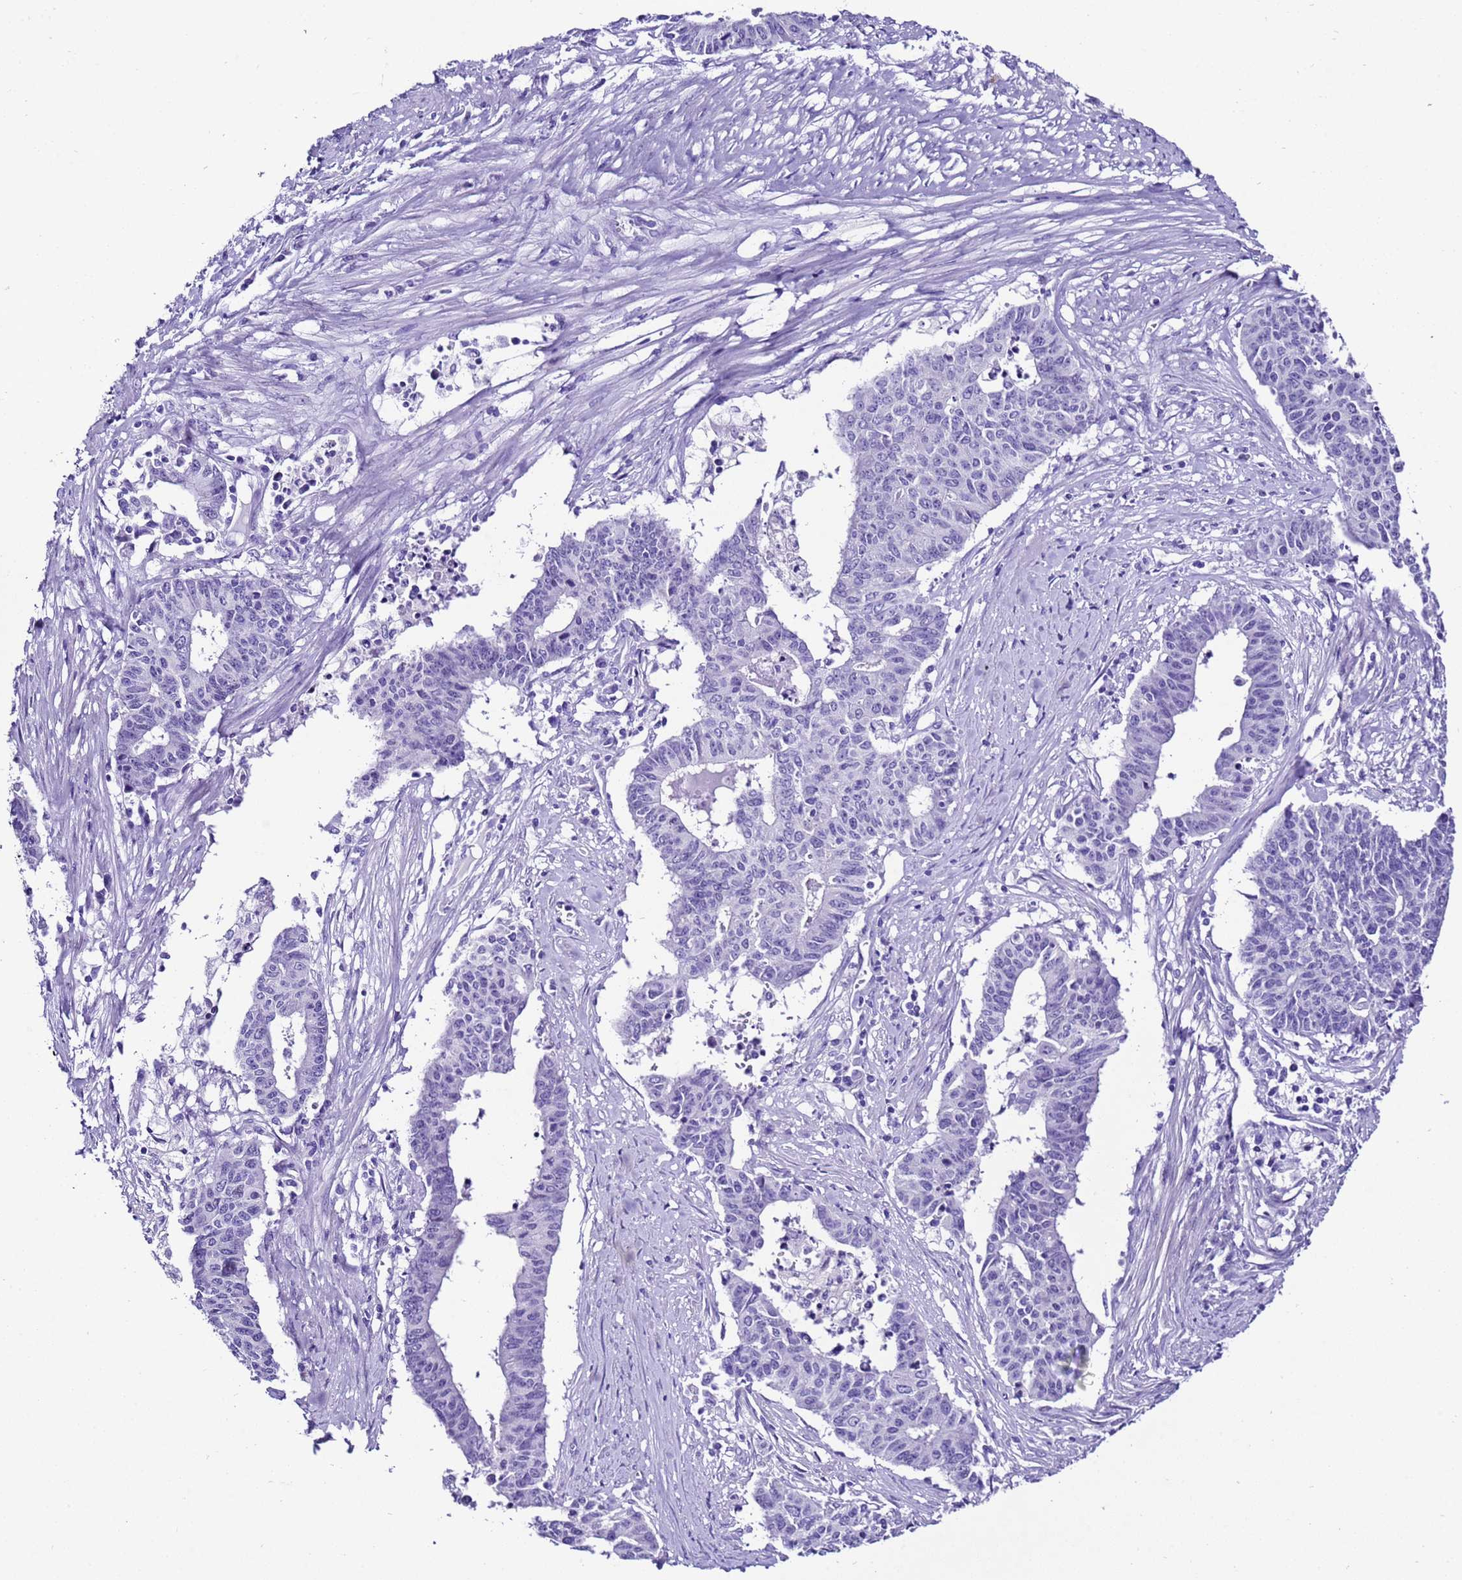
{"staining": {"intensity": "negative", "quantity": "none", "location": "none"}, "tissue": "endometrial cancer", "cell_type": "Tumor cells", "image_type": "cancer", "snomed": [{"axis": "morphology", "description": "Adenocarcinoma, NOS"}, {"axis": "topography", "description": "Endometrium"}], "caption": "This is an immunohistochemistry micrograph of endometrial cancer (adenocarcinoma). There is no staining in tumor cells.", "gene": "ZNF417", "patient": {"sex": "female", "age": 59}}